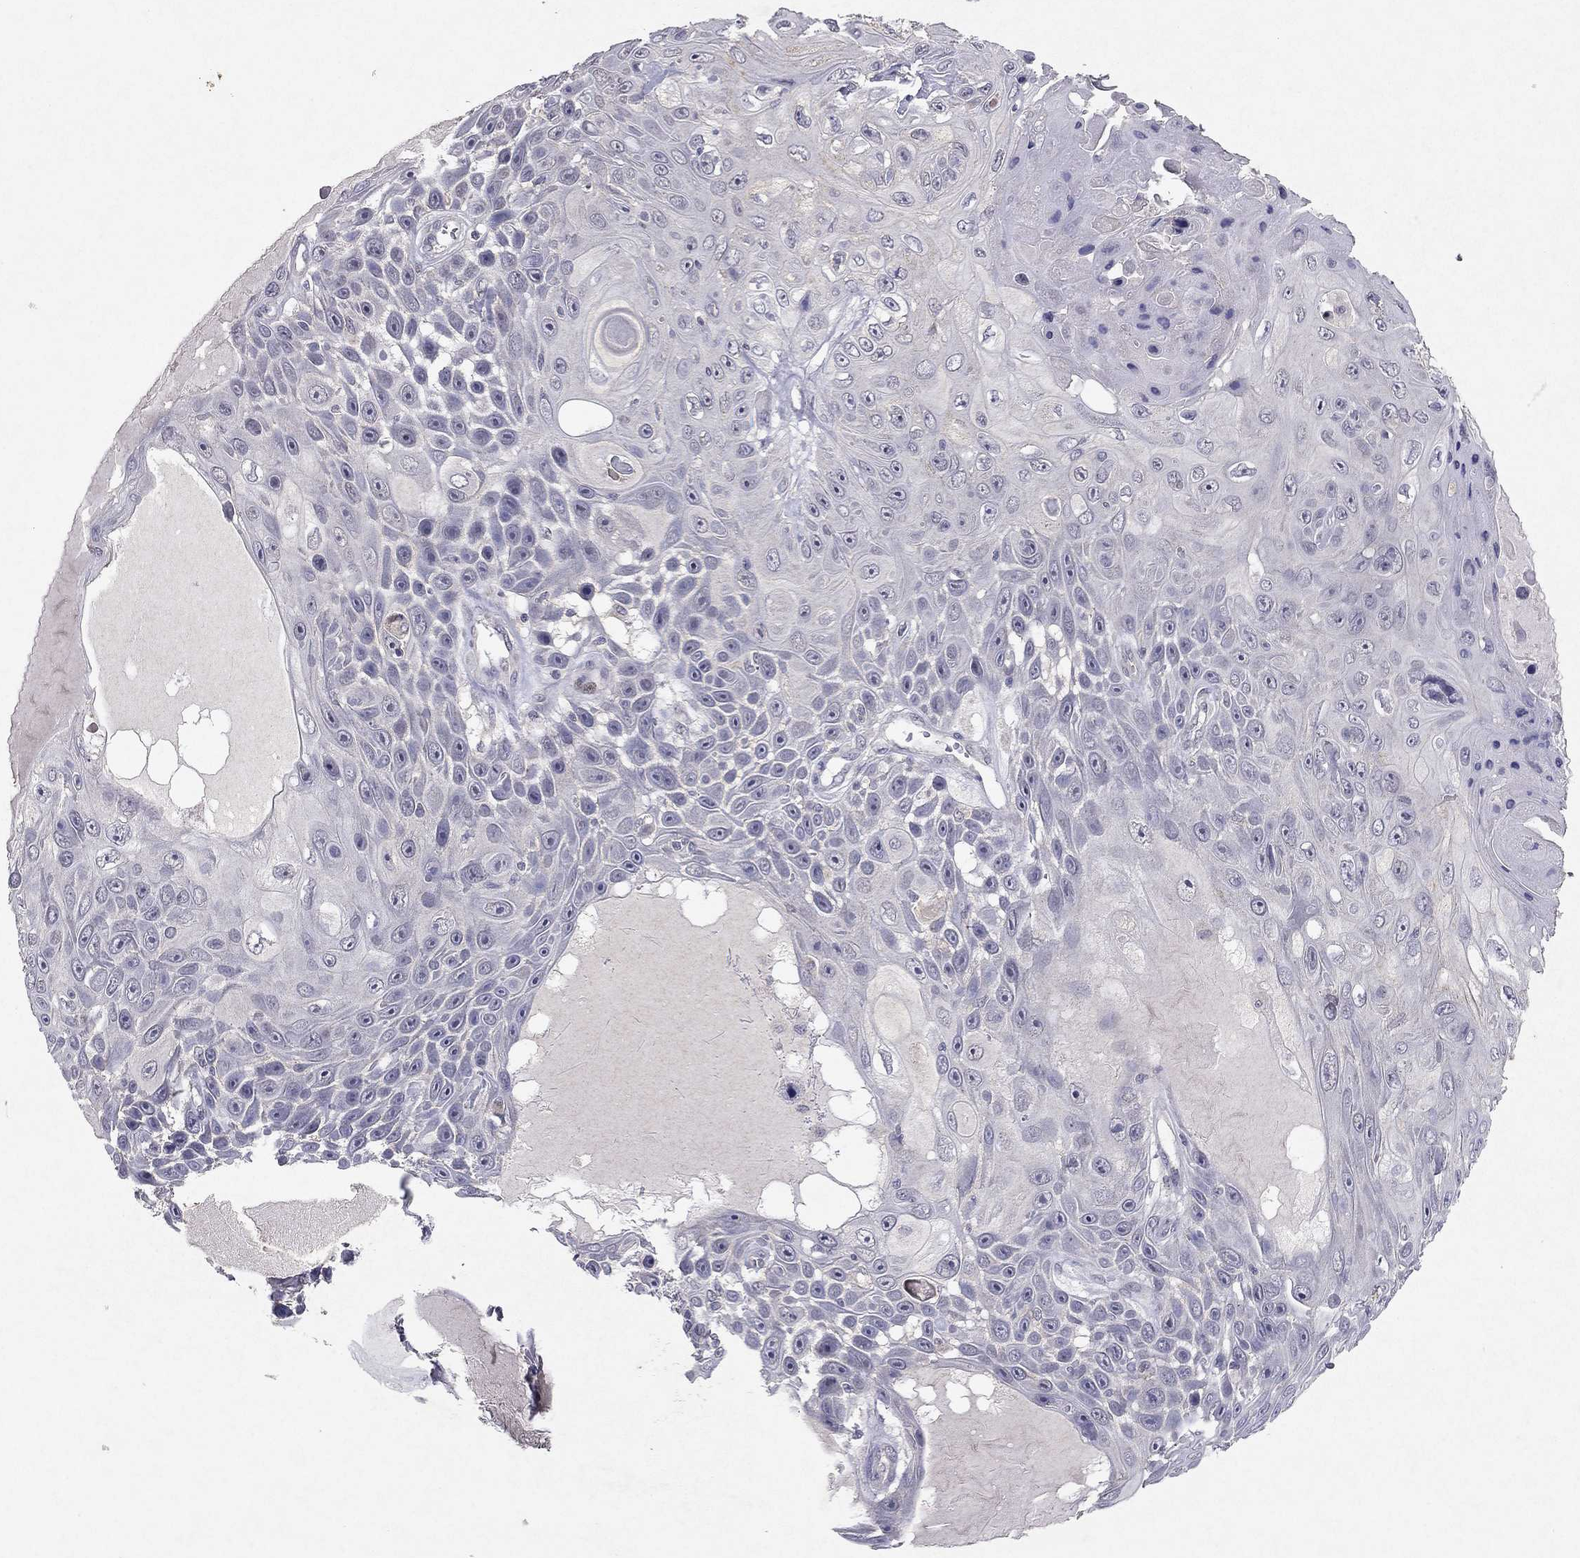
{"staining": {"intensity": "negative", "quantity": "none", "location": "none"}, "tissue": "skin cancer", "cell_type": "Tumor cells", "image_type": "cancer", "snomed": [{"axis": "morphology", "description": "Squamous cell carcinoma, NOS"}, {"axis": "topography", "description": "Skin"}], "caption": "Protein analysis of skin cancer exhibits no significant staining in tumor cells.", "gene": "ESR2", "patient": {"sex": "male", "age": 82}}